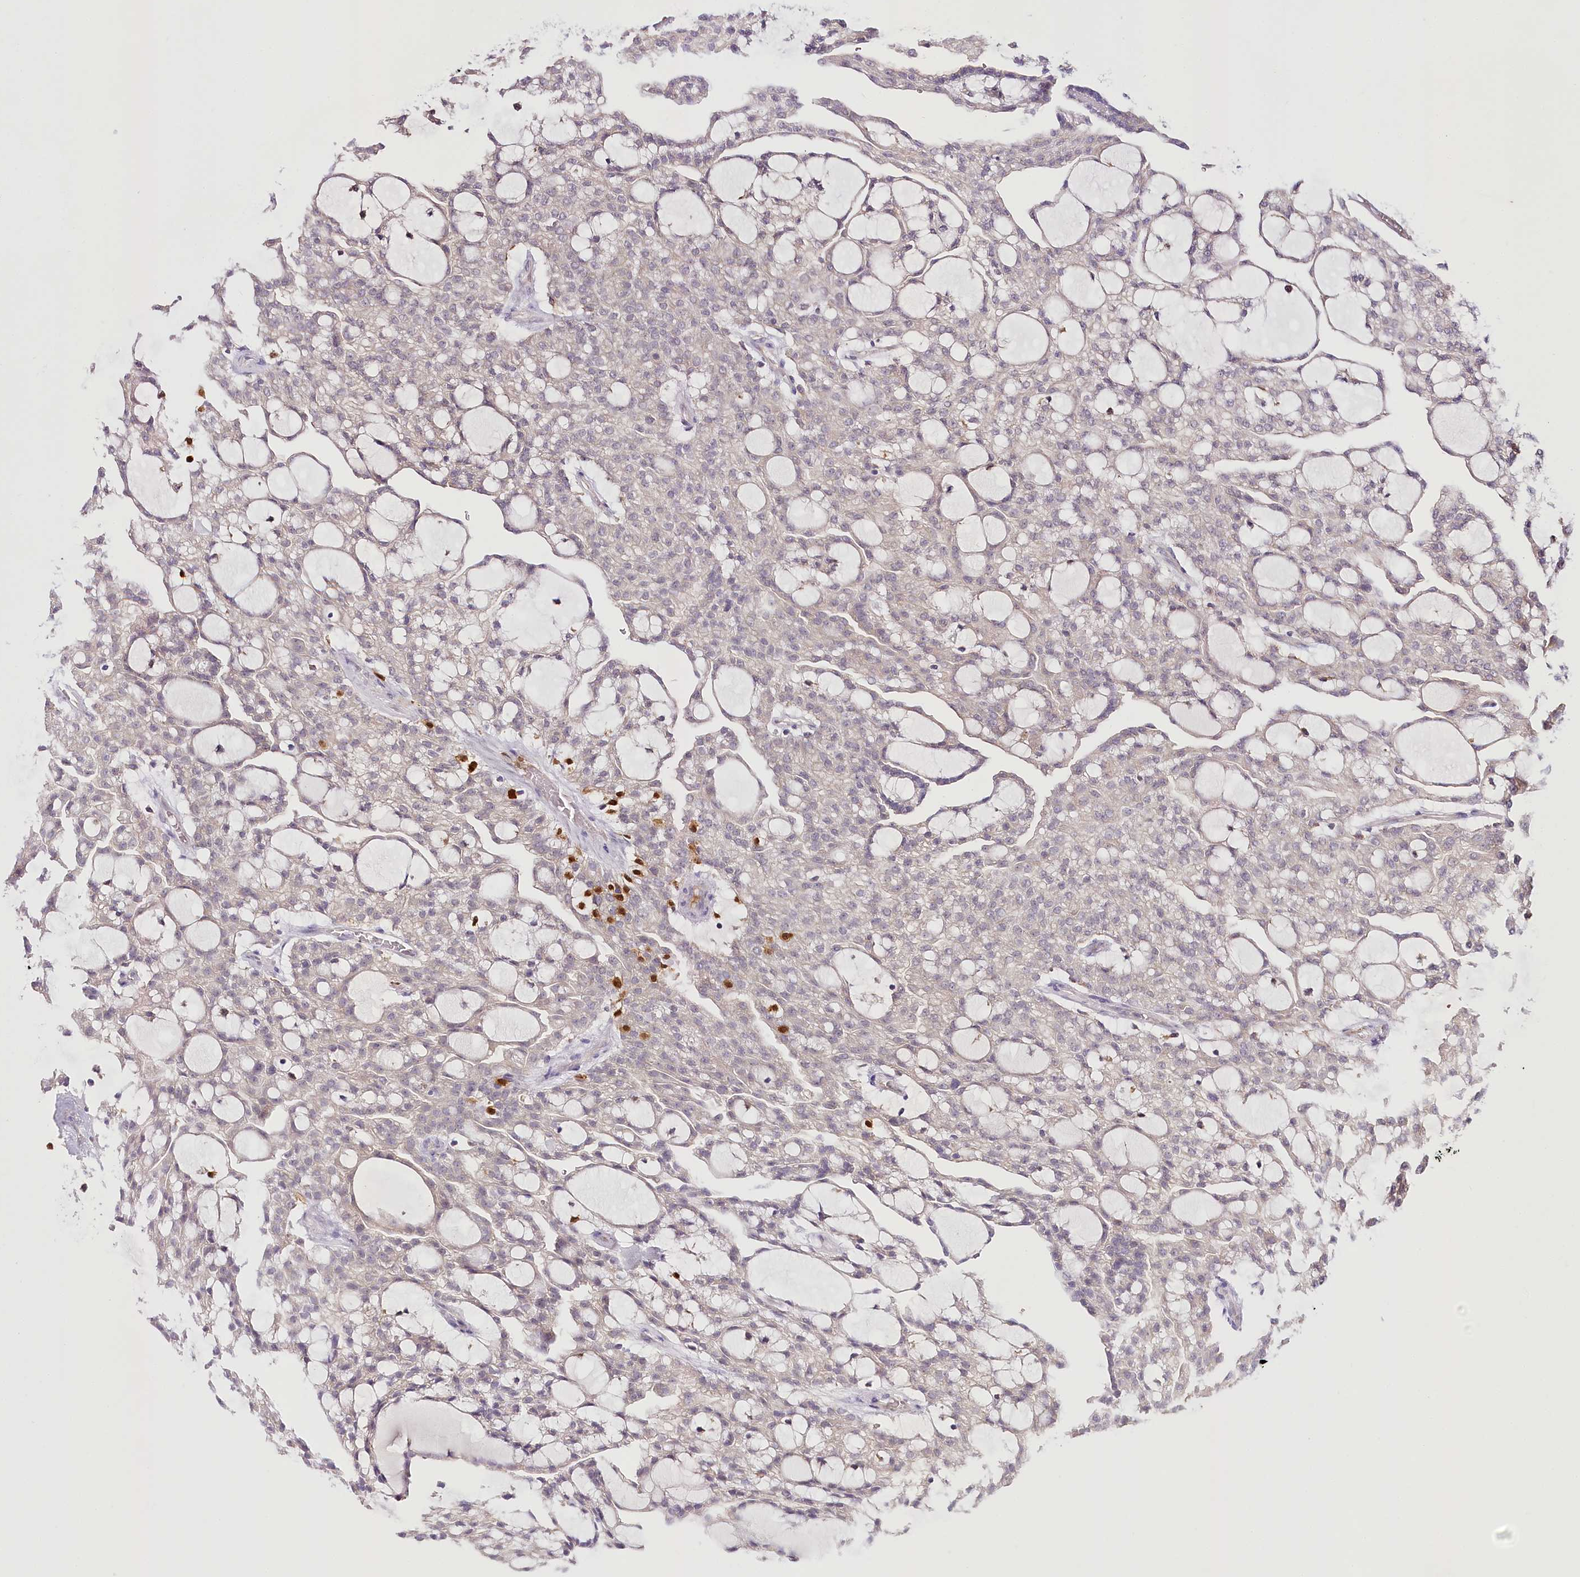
{"staining": {"intensity": "weak", "quantity": "25%-75%", "location": "cytoplasmic/membranous"}, "tissue": "renal cancer", "cell_type": "Tumor cells", "image_type": "cancer", "snomed": [{"axis": "morphology", "description": "Adenocarcinoma, NOS"}, {"axis": "topography", "description": "Kidney"}], "caption": "A histopathology image of human renal cancer stained for a protein displays weak cytoplasmic/membranous brown staining in tumor cells.", "gene": "VWA5A", "patient": {"sex": "male", "age": 63}}